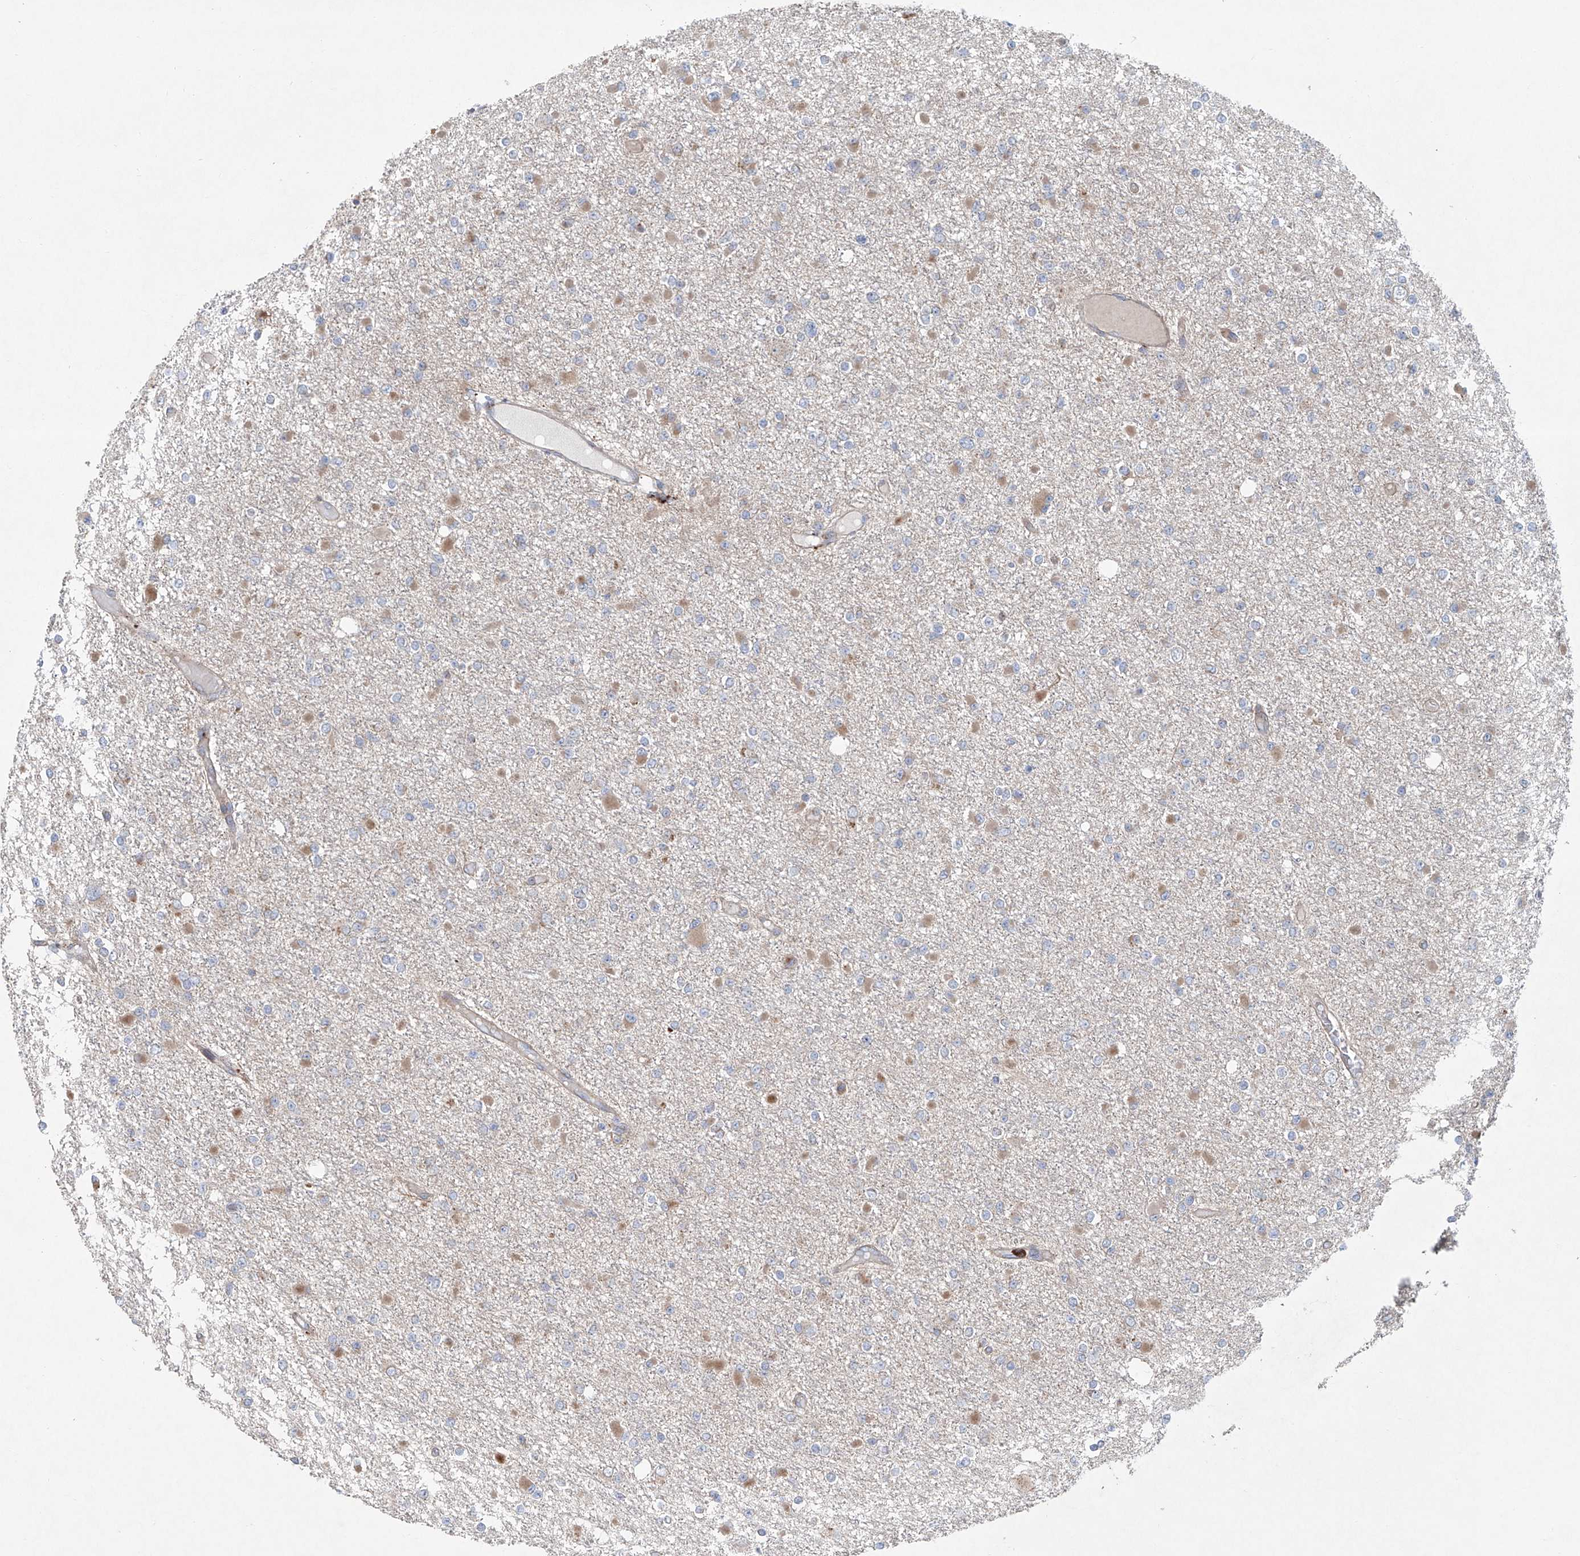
{"staining": {"intensity": "weak", "quantity": "<25%", "location": "cytoplasmic/membranous"}, "tissue": "glioma", "cell_type": "Tumor cells", "image_type": "cancer", "snomed": [{"axis": "morphology", "description": "Glioma, malignant, Low grade"}, {"axis": "topography", "description": "Brain"}], "caption": "Immunohistochemical staining of glioma reveals no significant positivity in tumor cells.", "gene": "KLC4", "patient": {"sex": "female", "age": 22}}